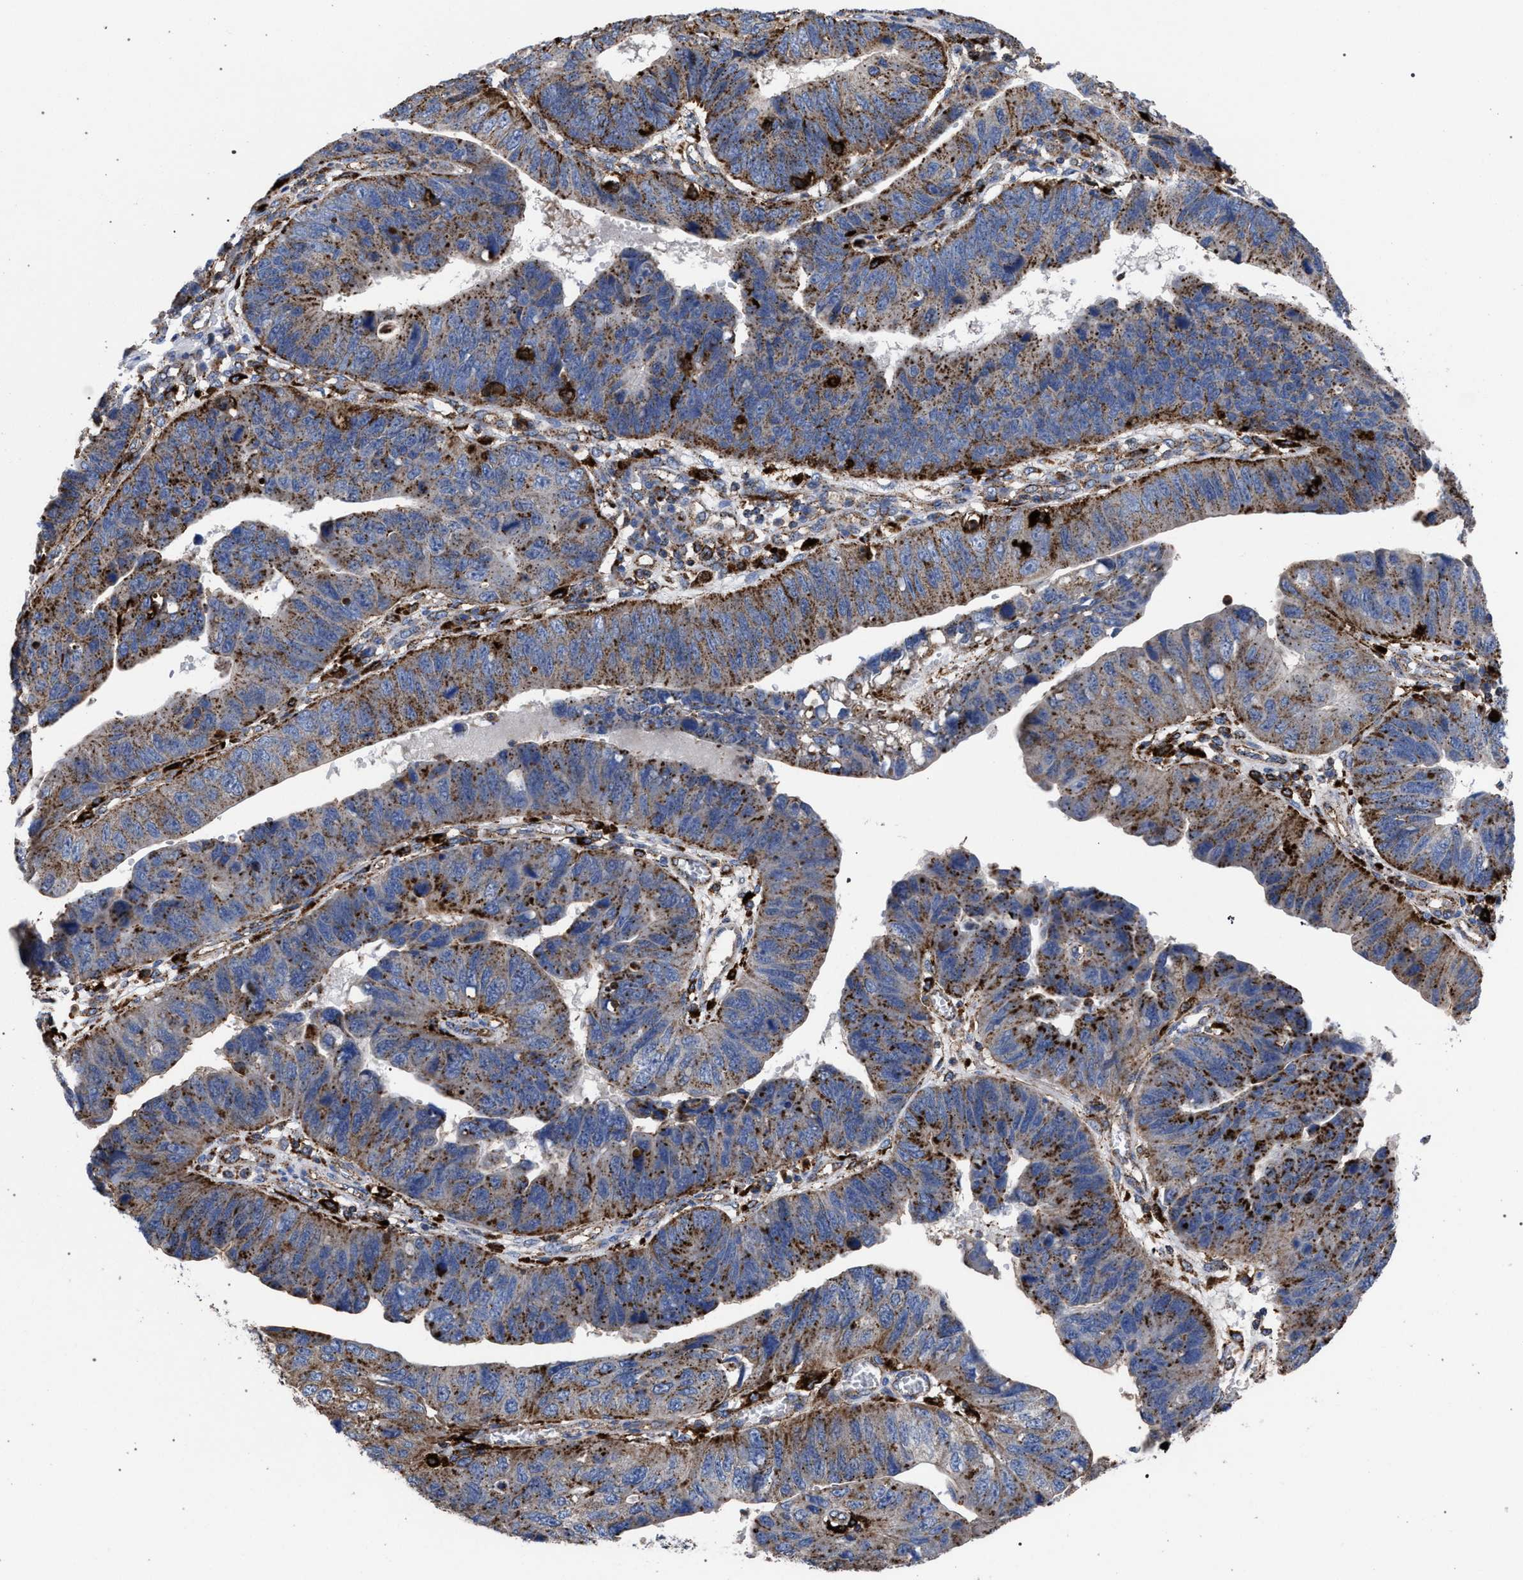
{"staining": {"intensity": "strong", "quantity": "25%-75%", "location": "cytoplasmic/membranous"}, "tissue": "stomach cancer", "cell_type": "Tumor cells", "image_type": "cancer", "snomed": [{"axis": "morphology", "description": "Adenocarcinoma, NOS"}, {"axis": "topography", "description": "Stomach"}], "caption": "Stomach cancer (adenocarcinoma) stained for a protein exhibits strong cytoplasmic/membranous positivity in tumor cells.", "gene": "PPT1", "patient": {"sex": "male", "age": 59}}